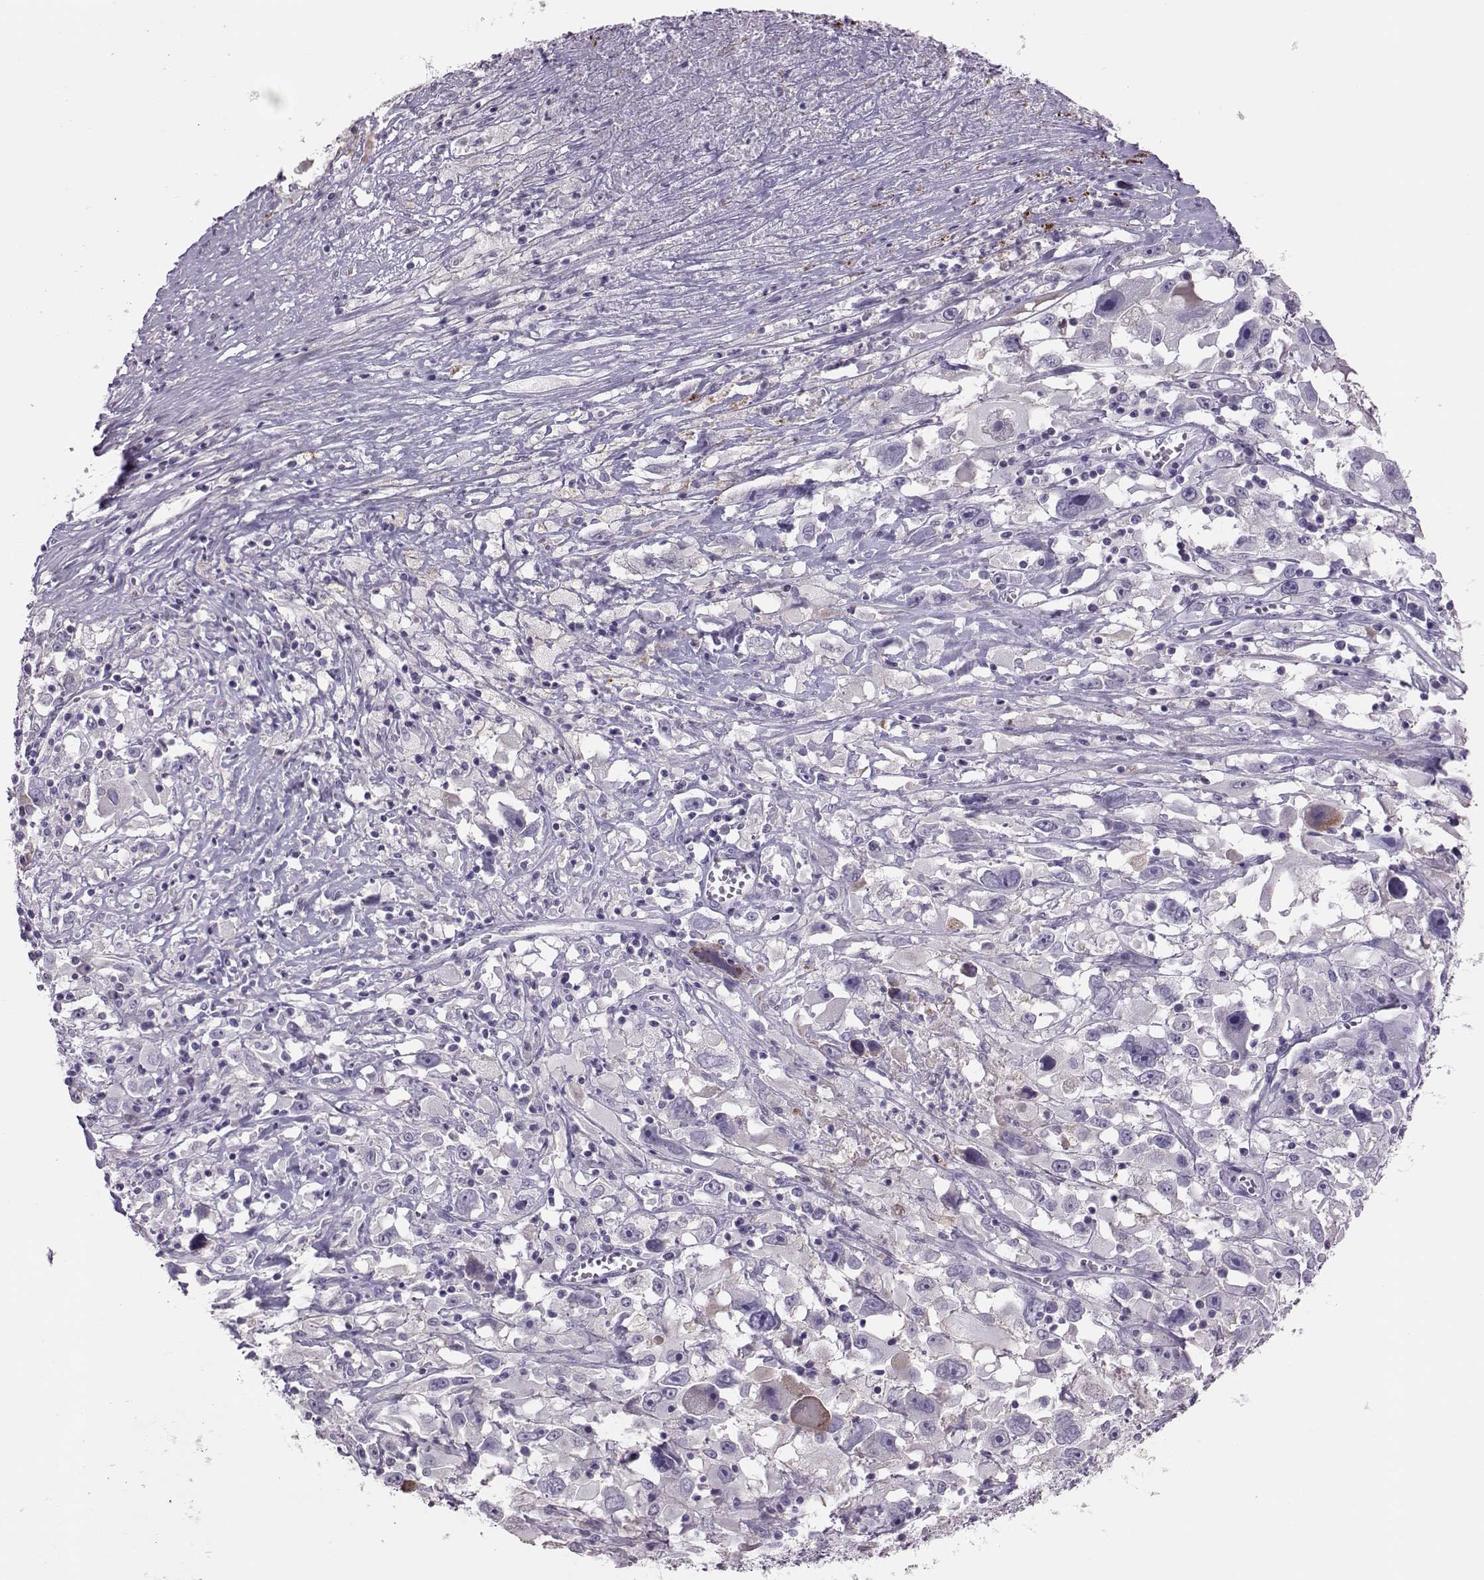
{"staining": {"intensity": "negative", "quantity": "none", "location": "none"}, "tissue": "melanoma", "cell_type": "Tumor cells", "image_type": "cancer", "snomed": [{"axis": "morphology", "description": "Malignant melanoma, Metastatic site"}, {"axis": "topography", "description": "Soft tissue"}], "caption": "This photomicrograph is of melanoma stained with immunohistochemistry to label a protein in brown with the nuclei are counter-stained blue. There is no expression in tumor cells. (Immunohistochemistry, brightfield microscopy, high magnification).", "gene": "DNAAF1", "patient": {"sex": "male", "age": 50}}